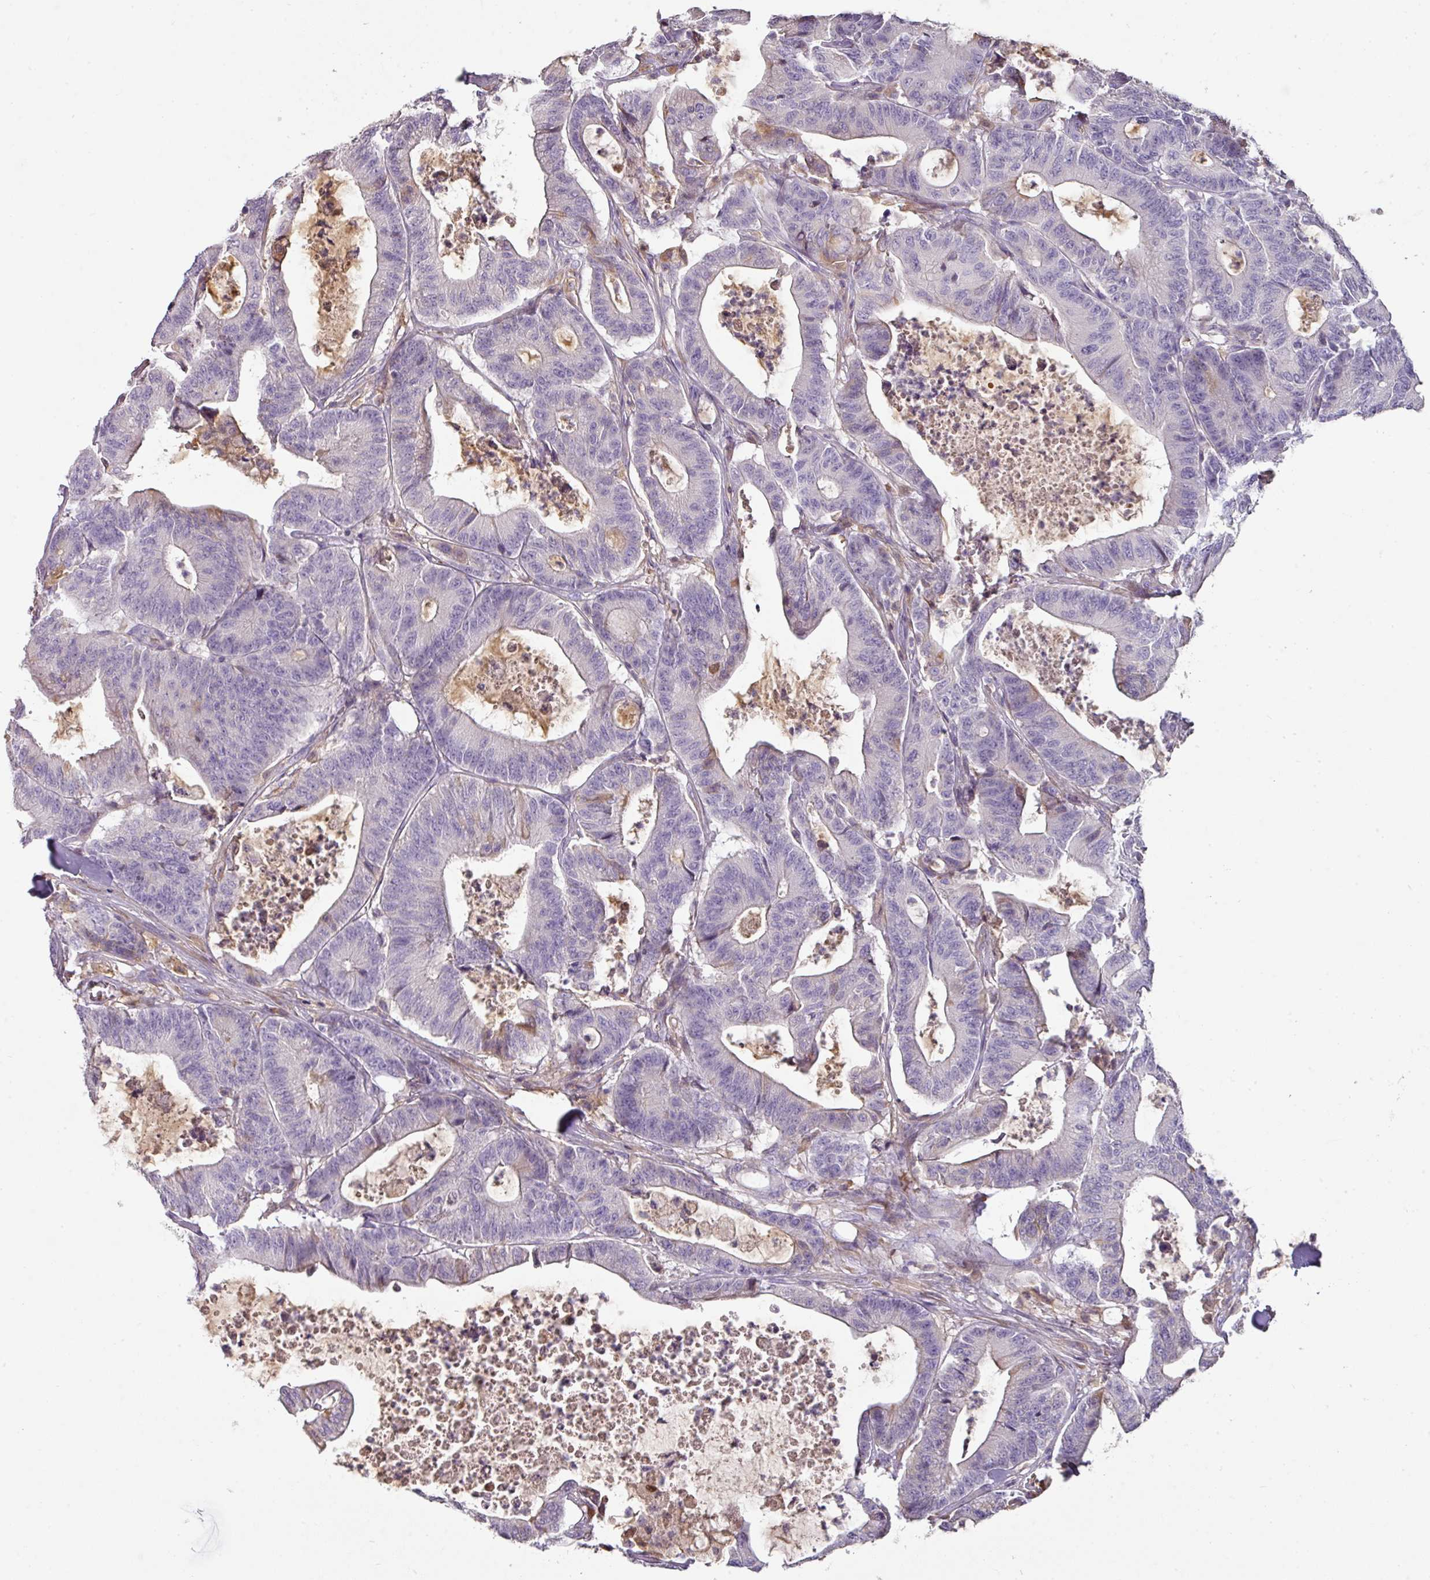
{"staining": {"intensity": "negative", "quantity": "none", "location": "none"}, "tissue": "colorectal cancer", "cell_type": "Tumor cells", "image_type": "cancer", "snomed": [{"axis": "morphology", "description": "Adenocarcinoma, NOS"}, {"axis": "topography", "description": "Colon"}], "caption": "Image shows no protein staining in tumor cells of colorectal cancer (adenocarcinoma) tissue.", "gene": "CCZ1", "patient": {"sex": "female", "age": 84}}